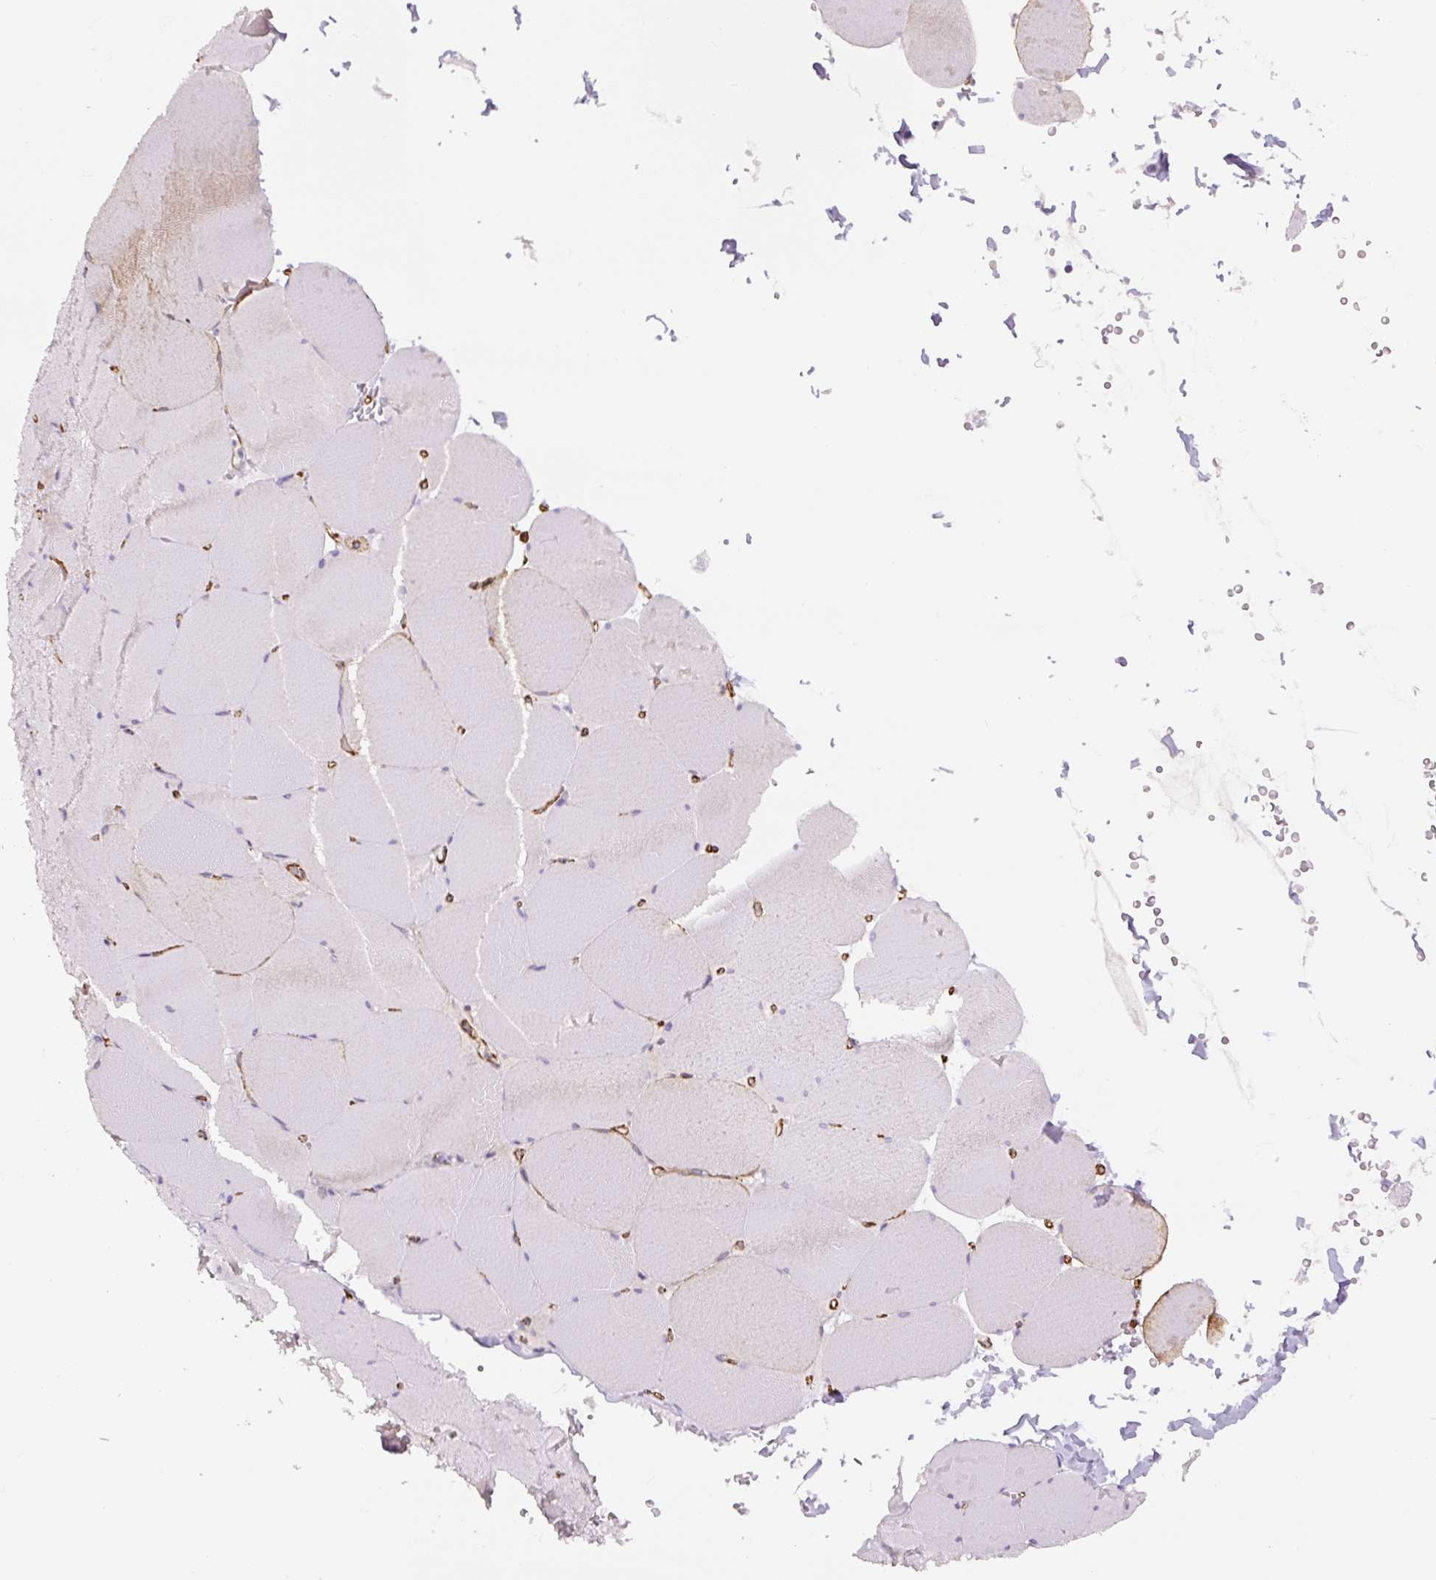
{"staining": {"intensity": "moderate", "quantity": "<25%", "location": "cytoplasmic/membranous"}, "tissue": "skeletal muscle", "cell_type": "Myocytes", "image_type": "normal", "snomed": [{"axis": "morphology", "description": "Normal tissue, NOS"}, {"axis": "topography", "description": "Skeletal muscle"}, {"axis": "topography", "description": "Head-Neck"}], "caption": "IHC micrograph of benign human skeletal muscle stained for a protein (brown), which reveals low levels of moderate cytoplasmic/membranous staining in approximately <25% of myocytes.", "gene": "NES", "patient": {"sex": "male", "age": 66}}